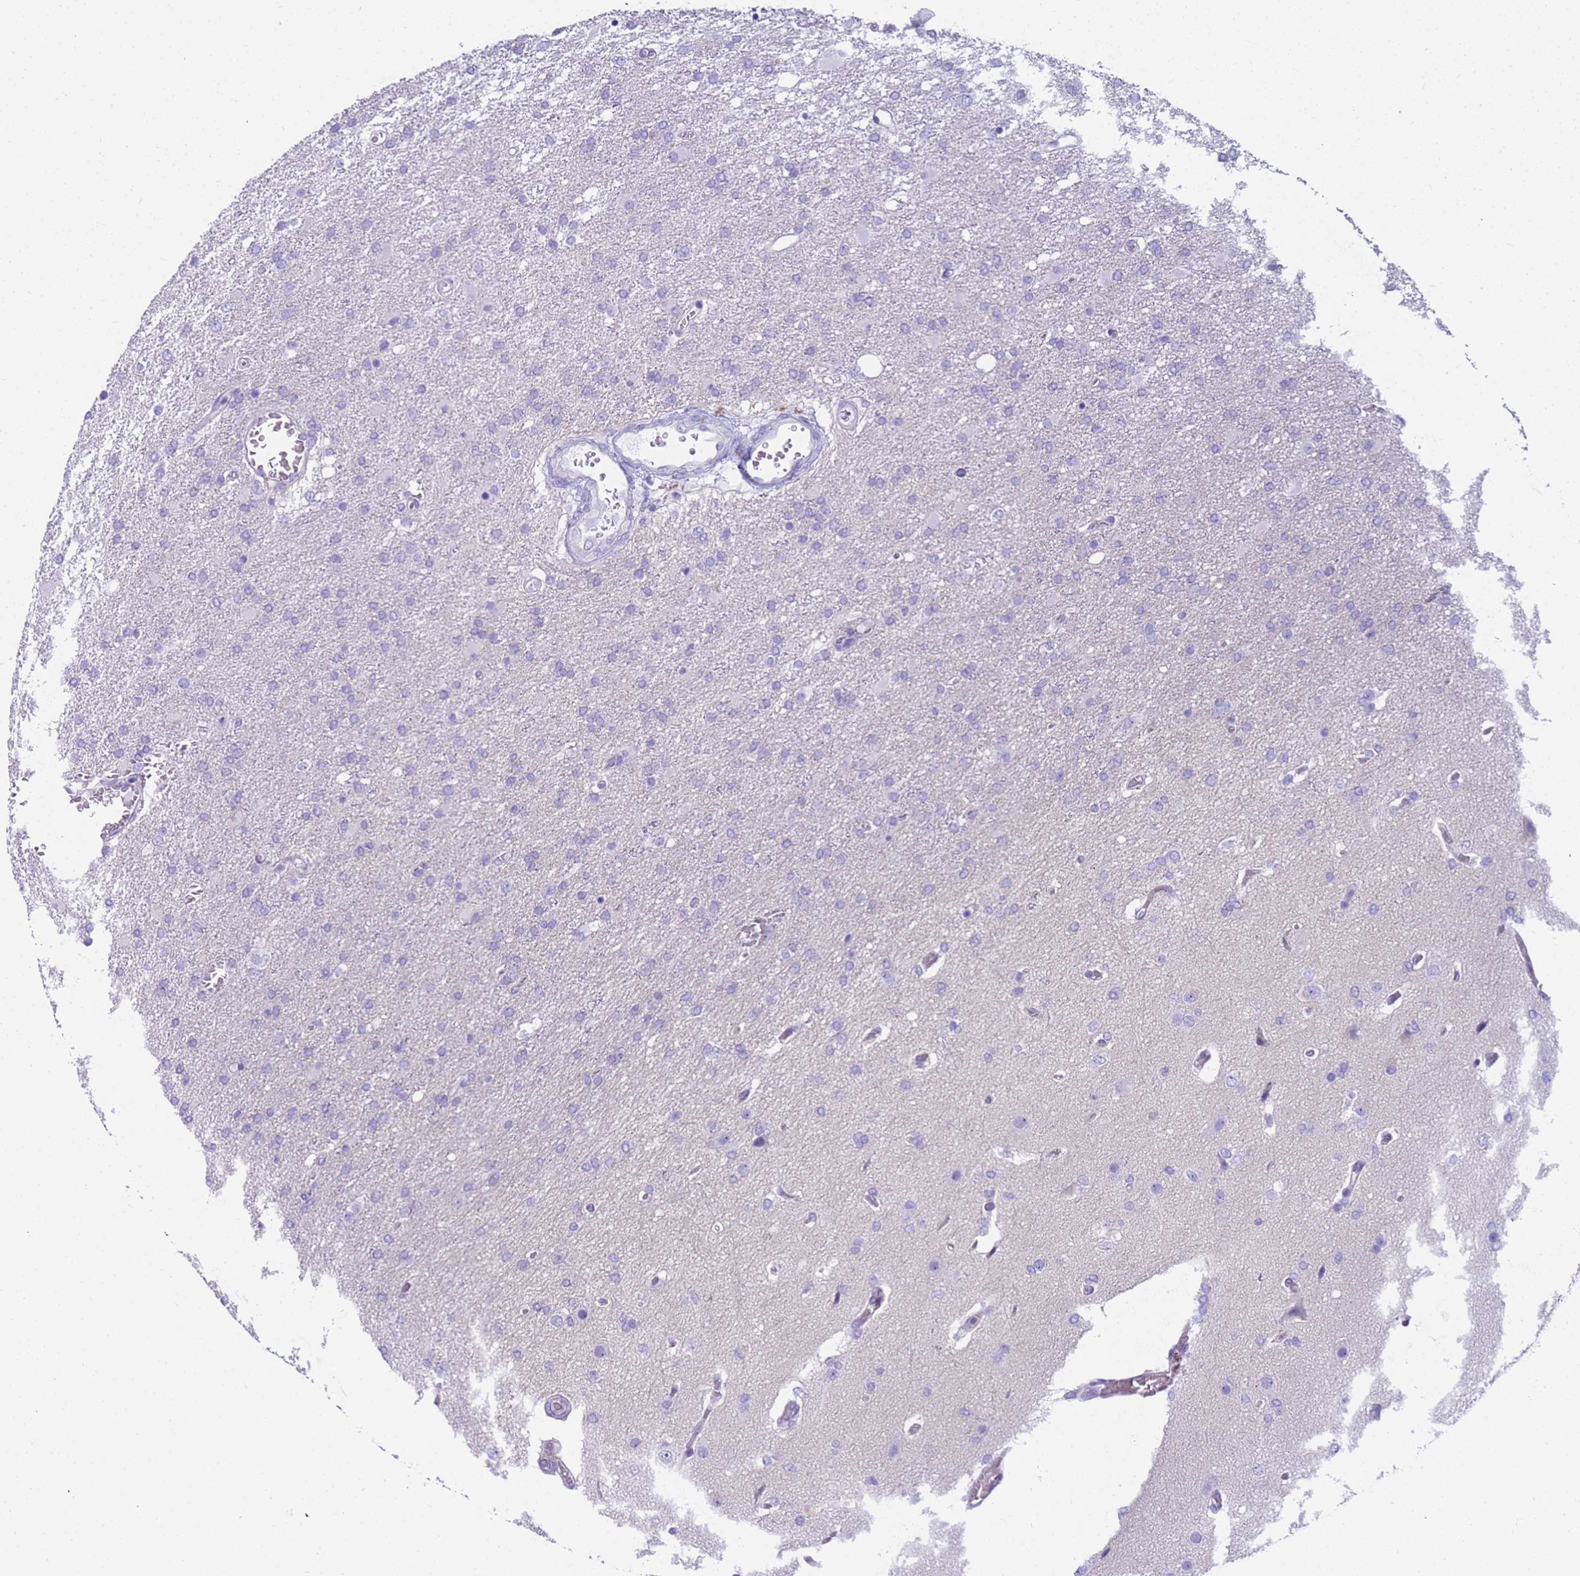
{"staining": {"intensity": "negative", "quantity": "none", "location": "none"}, "tissue": "glioma", "cell_type": "Tumor cells", "image_type": "cancer", "snomed": [{"axis": "morphology", "description": "Glioma, malignant, High grade"}, {"axis": "topography", "description": "Brain"}], "caption": "Image shows no protein expression in tumor cells of glioma tissue. (Brightfield microscopy of DAB (3,3'-diaminobenzidine) IHC at high magnification).", "gene": "RNASE2", "patient": {"sex": "female", "age": 74}}